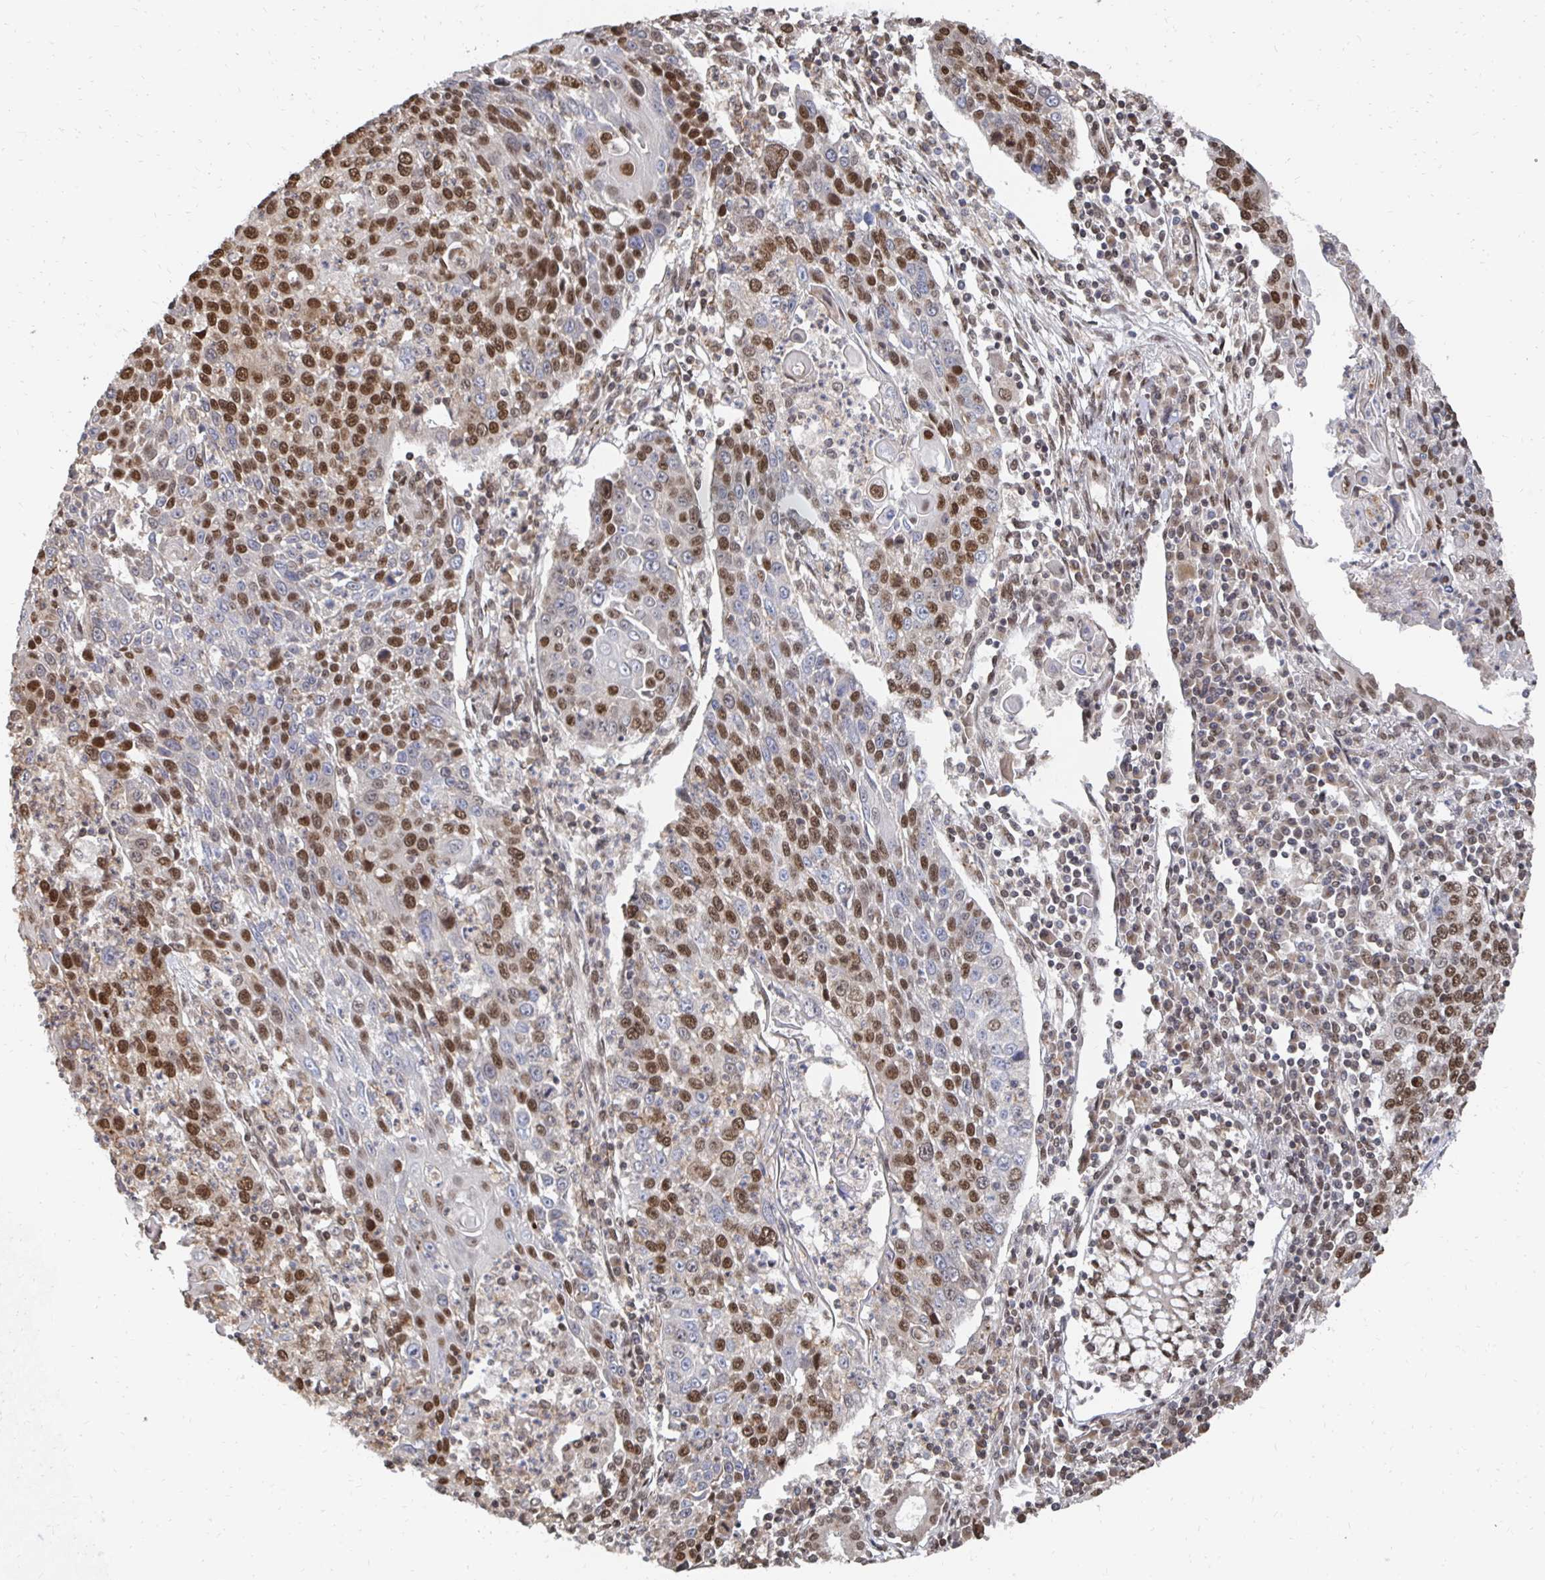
{"staining": {"intensity": "moderate", "quantity": "25%-75%", "location": "nuclear"}, "tissue": "lung cancer", "cell_type": "Tumor cells", "image_type": "cancer", "snomed": [{"axis": "morphology", "description": "Squamous cell carcinoma, NOS"}, {"axis": "morphology", "description": "Squamous cell carcinoma, metastatic, NOS"}, {"axis": "topography", "description": "Lung"}, {"axis": "topography", "description": "Pleura, NOS"}], "caption": "Lung cancer stained with a brown dye displays moderate nuclear positive positivity in about 25%-75% of tumor cells.", "gene": "GTF3C6", "patient": {"sex": "male", "age": 72}}